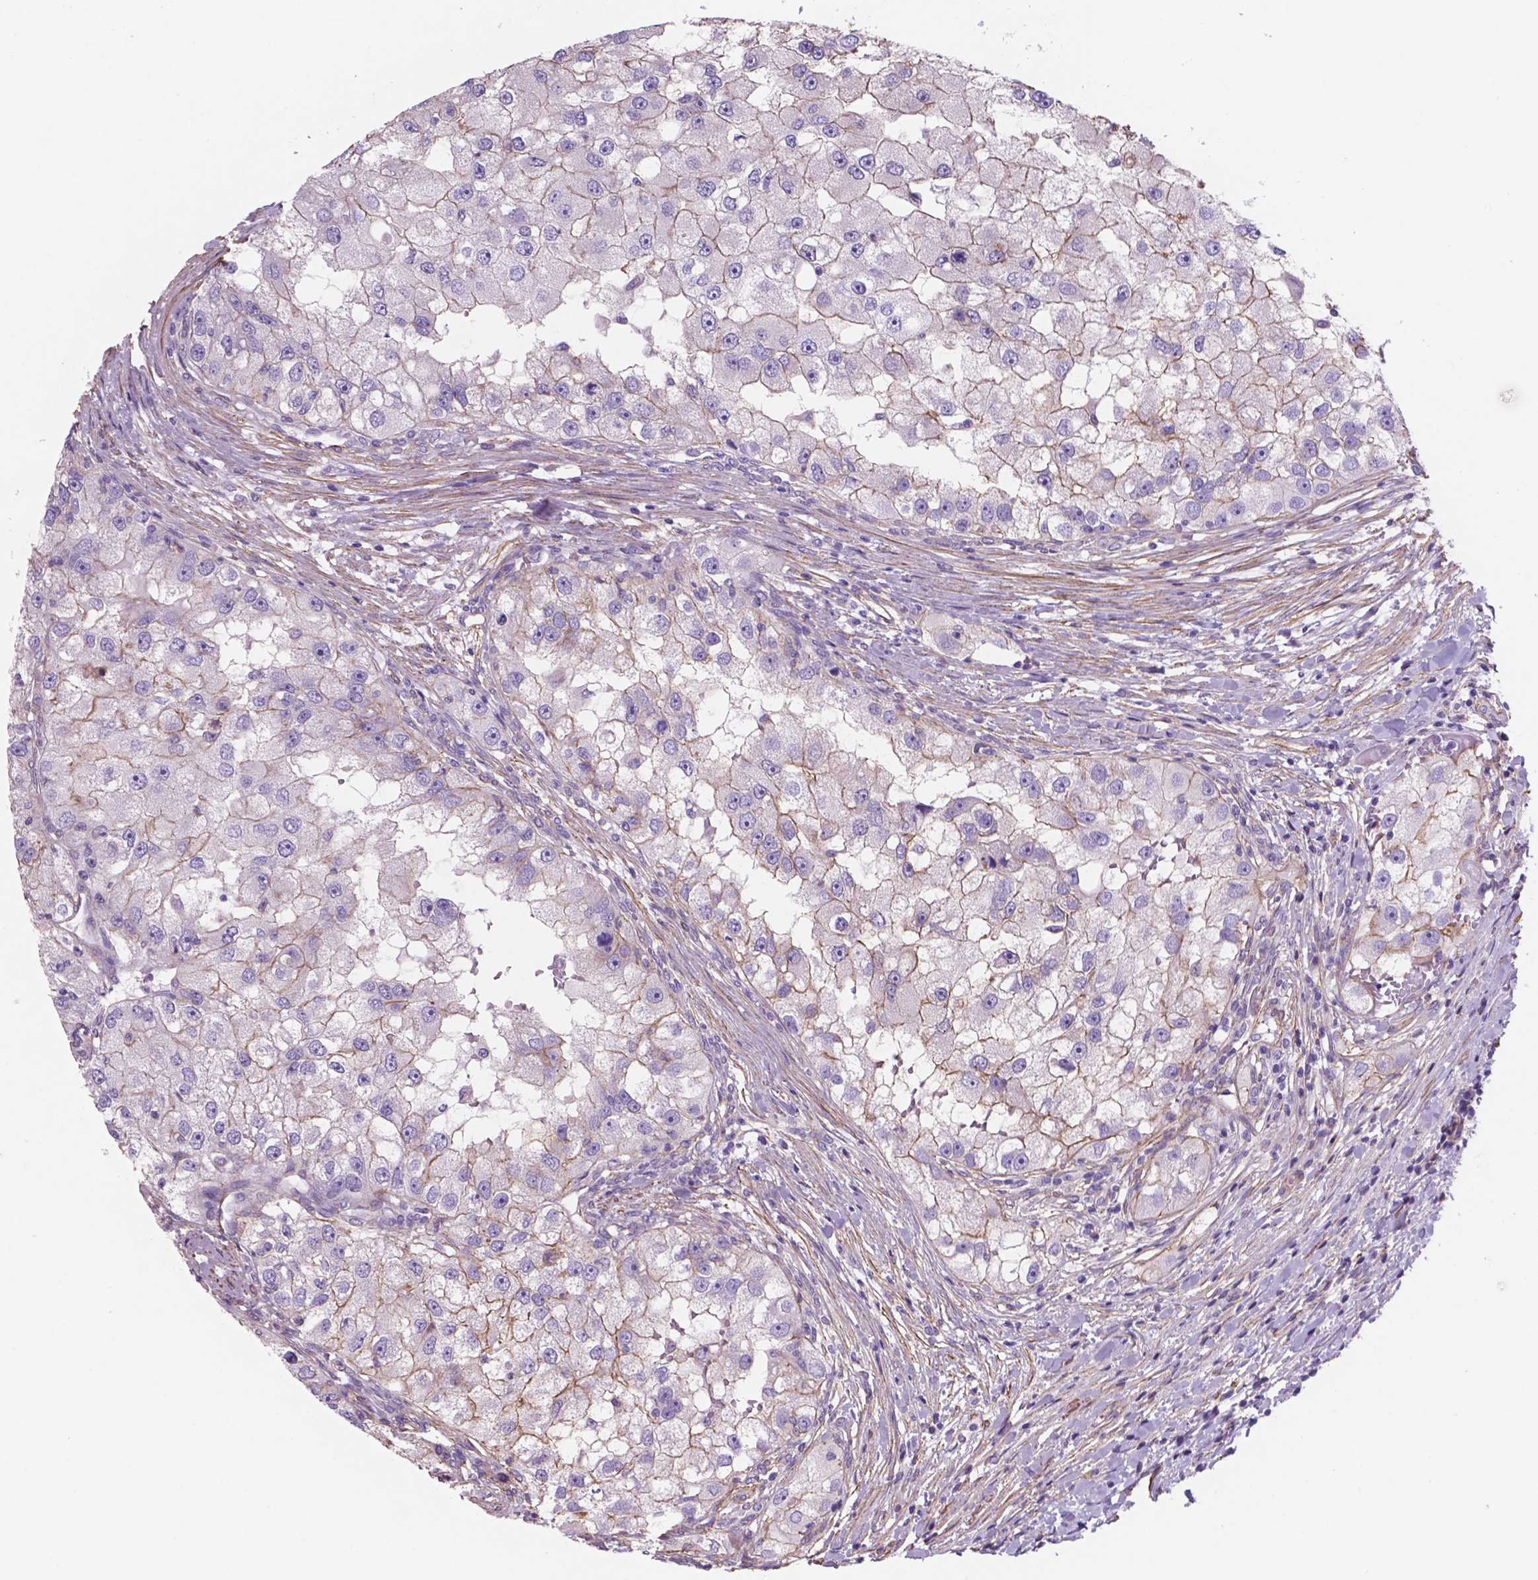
{"staining": {"intensity": "weak", "quantity": "<25%", "location": "cytoplasmic/membranous"}, "tissue": "renal cancer", "cell_type": "Tumor cells", "image_type": "cancer", "snomed": [{"axis": "morphology", "description": "Adenocarcinoma, NOS"}, {"axis": "topography", "description": "Kidney"}], "caption": "Renal cancer (adenocarcinoma) was stained to show a protein in brown. There is no significant expression in tumor cells.", "gene": "TOR2A", "patient": {"sex": "male", "age": 63}}